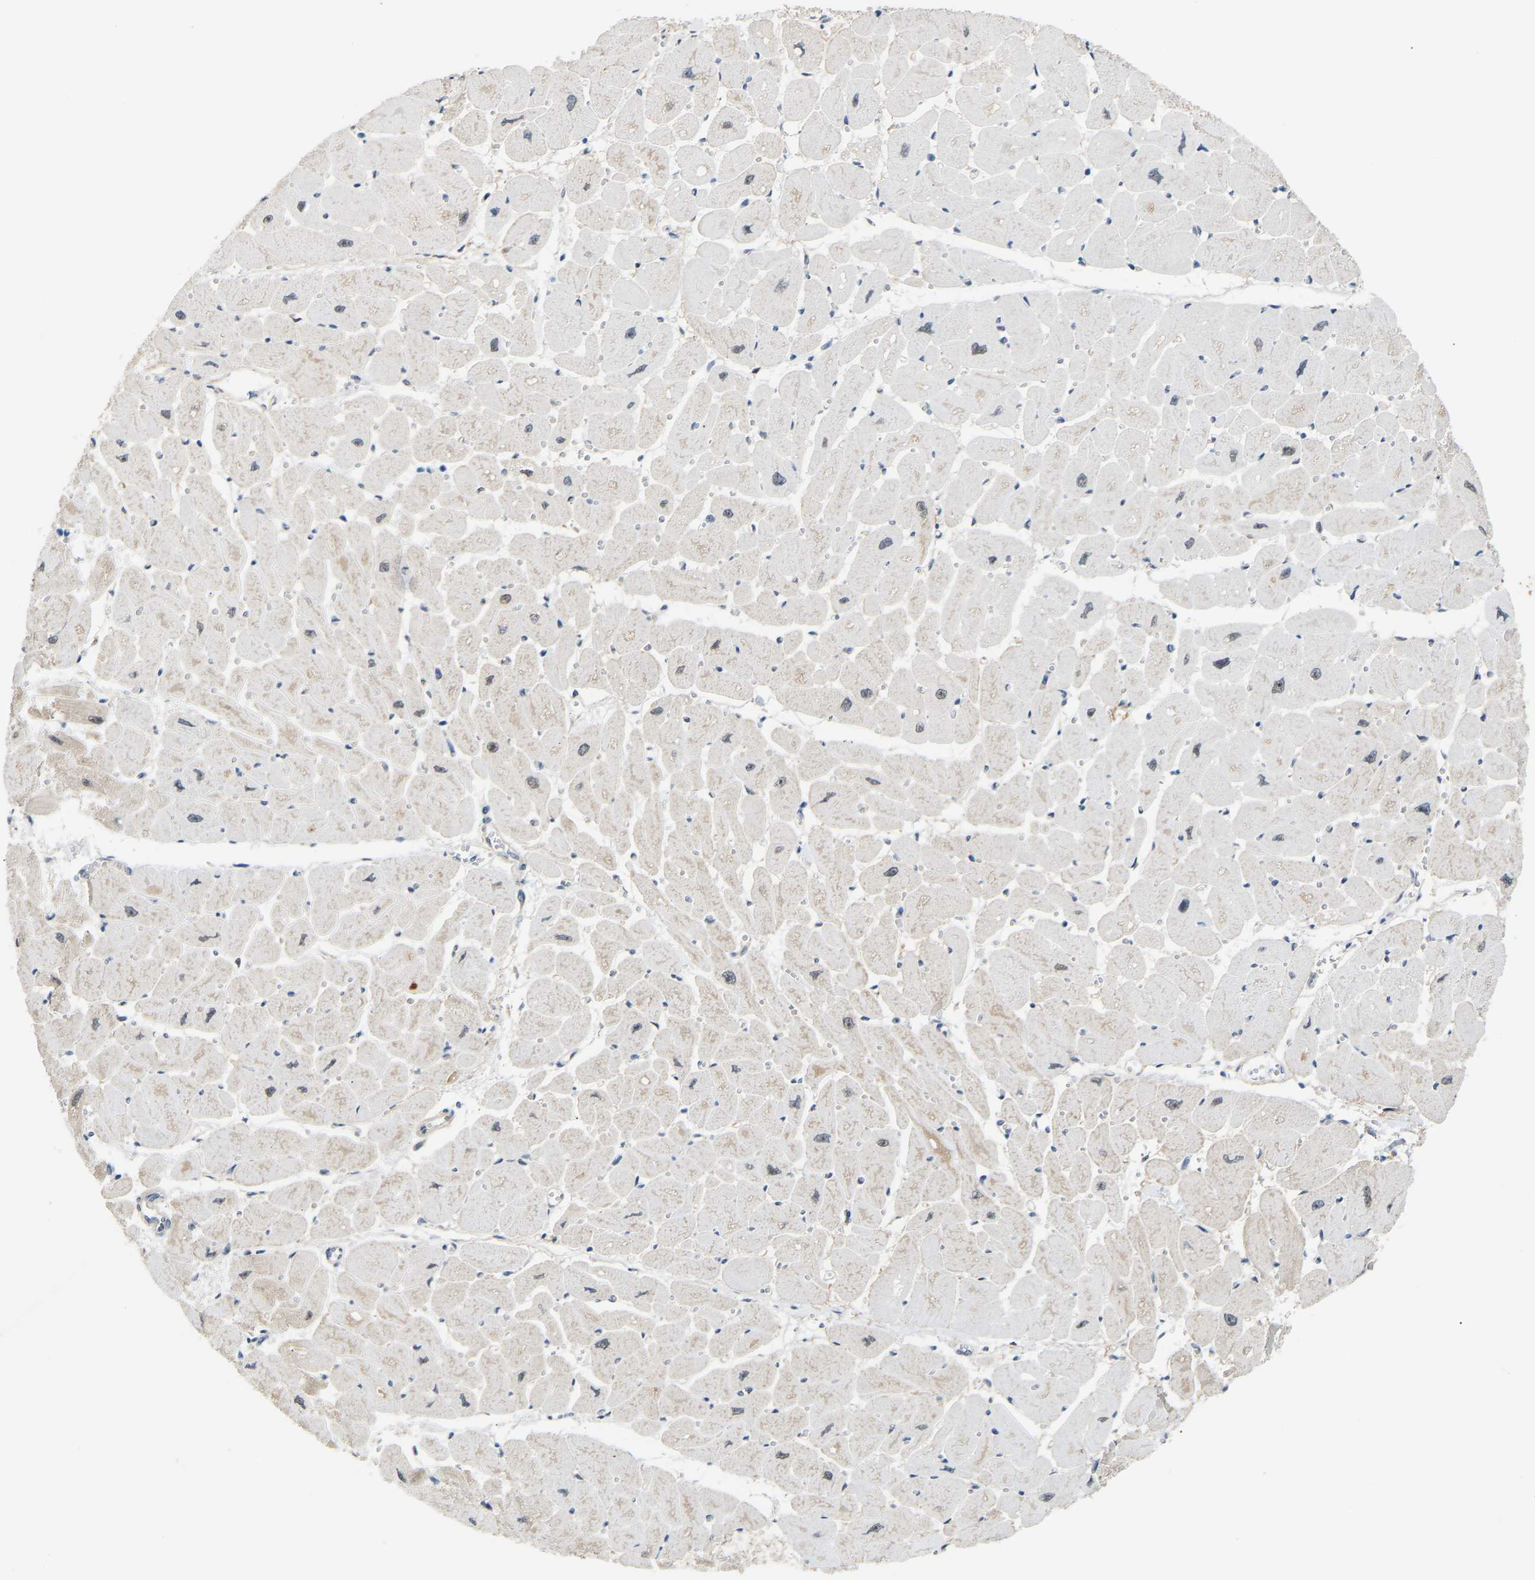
{"staining": {"intensity": "weak", "quantity": "25%-75%", "location": "nuclear"}, "tissue": "heart muscle", "cell_type": "Cardiomyocytes", "image_type": "normal", "snomed": [{"axis": "morphology", "description": "Normal tissue, NOS"}, {"axis": "topography", "description": "Heart"}], "caption": "DAB (3,3'-diaminobenzidine) immunohistochemical staining of normal human heart muscle reveals weak nuclear protein expression in approximately 25%-75% of cardiomyocytes. (Stains: DAB in brown, nuclei in blue, Microscopy: brightfield microscopy at high magnification).", "gene": "RBM15", "patient": {"sex": "female", "age": 54}}